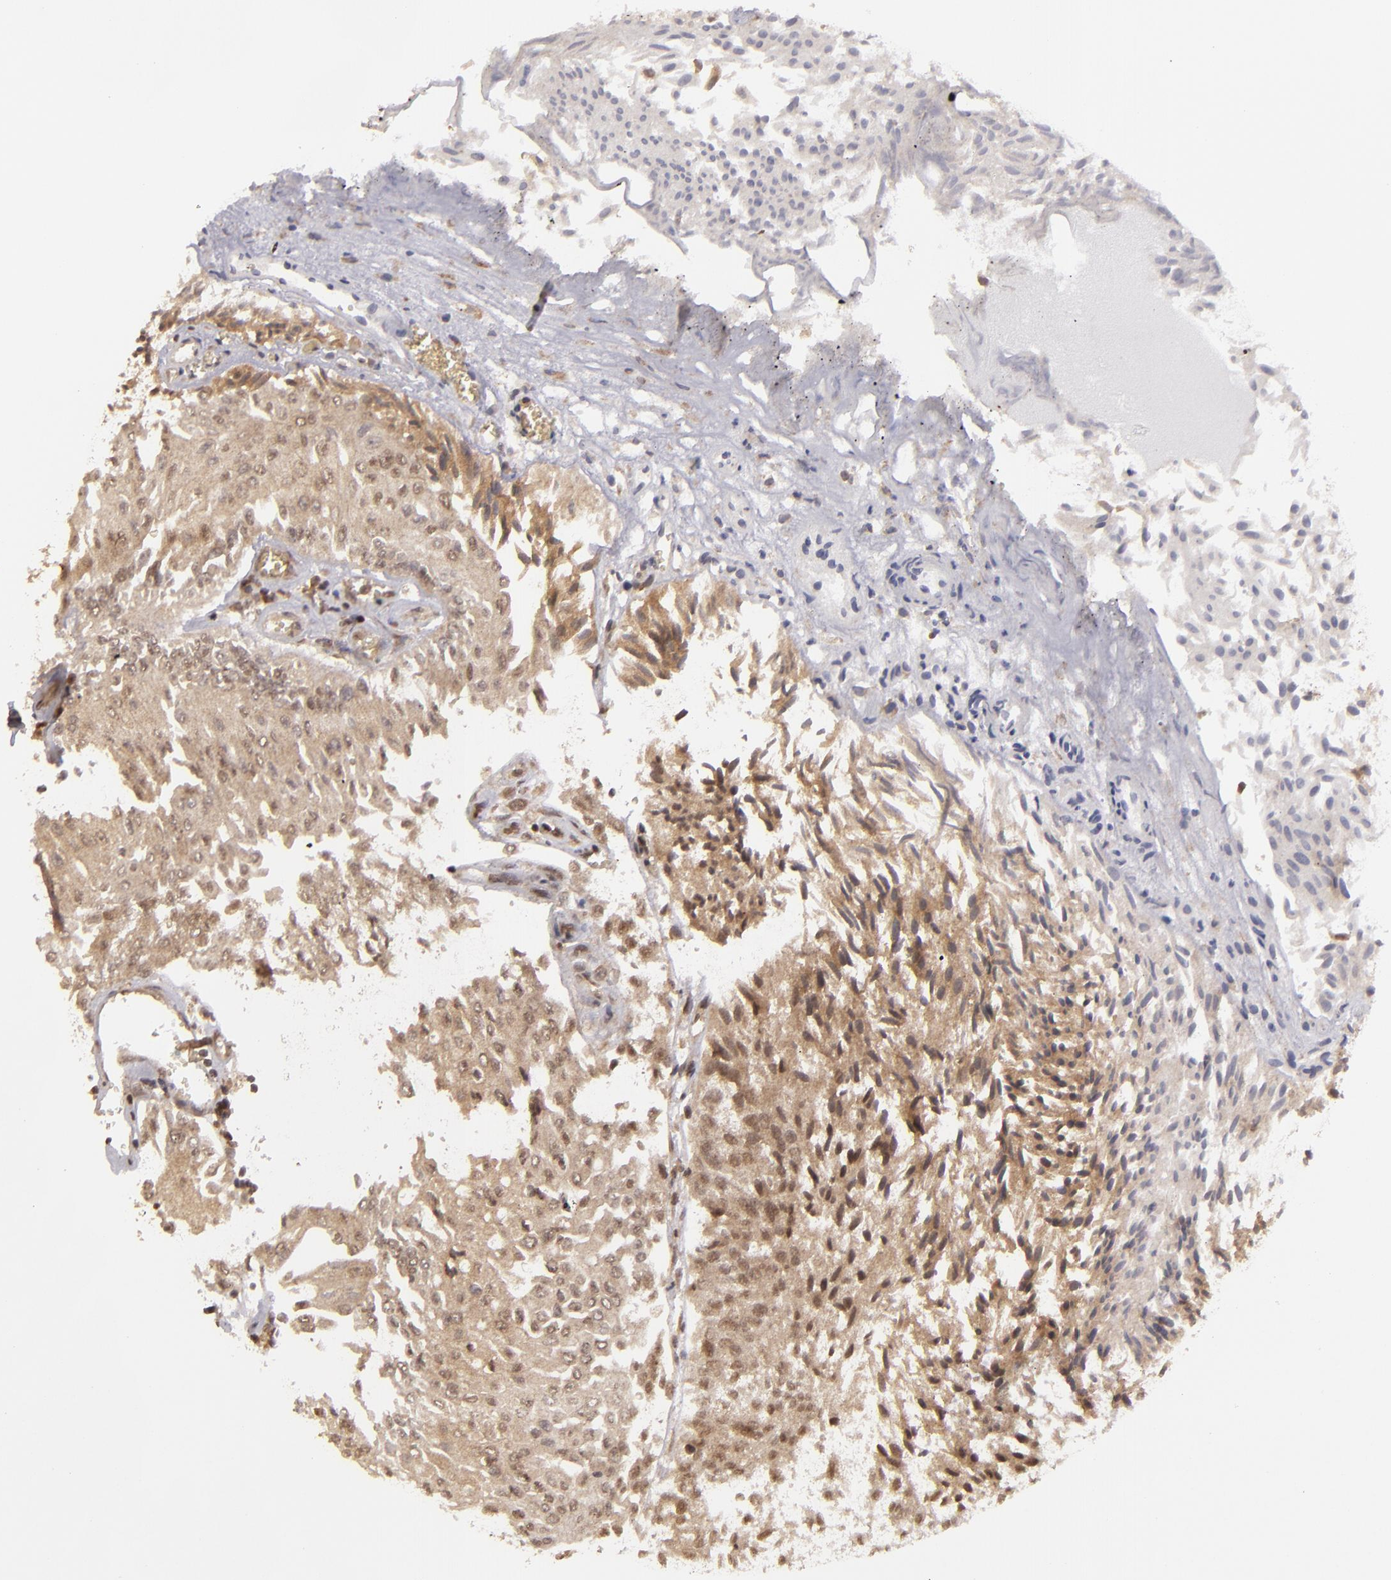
{"staining": {"intensity": "moderate", "quantity": ">75%", "location": "cytoplasmic/membranous"}, "tissue": "urothelial cancer", "cell_type": "Tumor cells", "image_type": "cancer", "snomed": [{"axis": "morphology", "description": "Urothelial carcinoma, Low grade"}, {"axis": "topography", "description": "Urinary bladder"}], "caption": "This photomicrograph shows immunohistochemistry staining of urothelial carcinoma (low-grade), with medium moderate cytoplasmic/membranous staining in about >75% of tumor cells.", "gene": "MAPK3", "patient": {"sex": "male", "age": 86}}